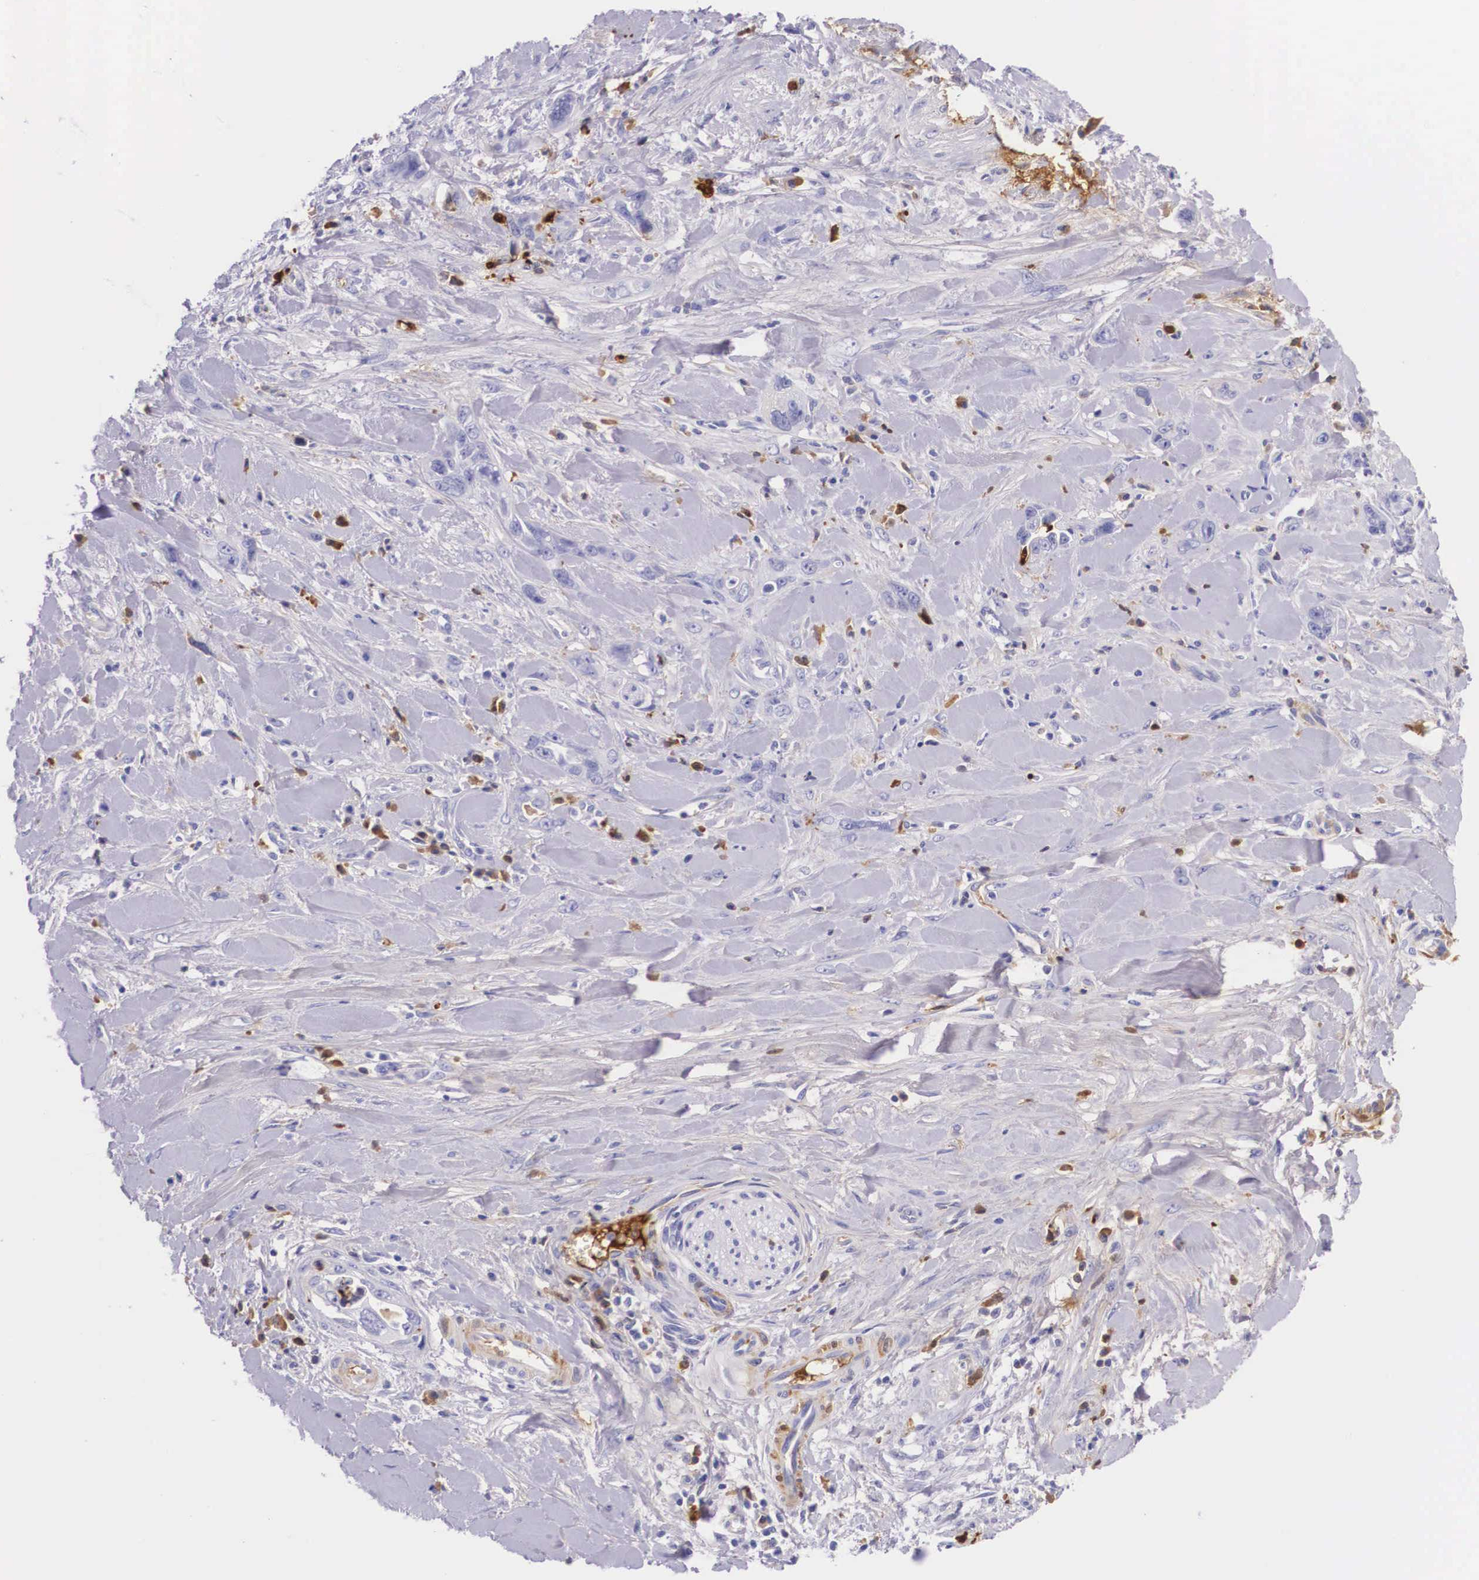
{"staining": {"intensity": "weak", "quantity": "<25%", "location": "cytoplasmic/membranous"}, "tissue": "pancreatic cancer", "cell_type": "Tumor cells", "image_type": "cancer", "snomed": [{"axis": "morphology", "description": "Adenocarcinoma, NOS"}, {"axis": "topography", "description": "Pancreas"}], "caption": "This is an immunohistochemistry histopathology image of pancreatic cancer (adenocarcinoma). There is no expression in tumor cells.", "gene": "PLG", "patient": {"sex": "male", "age": 69}}